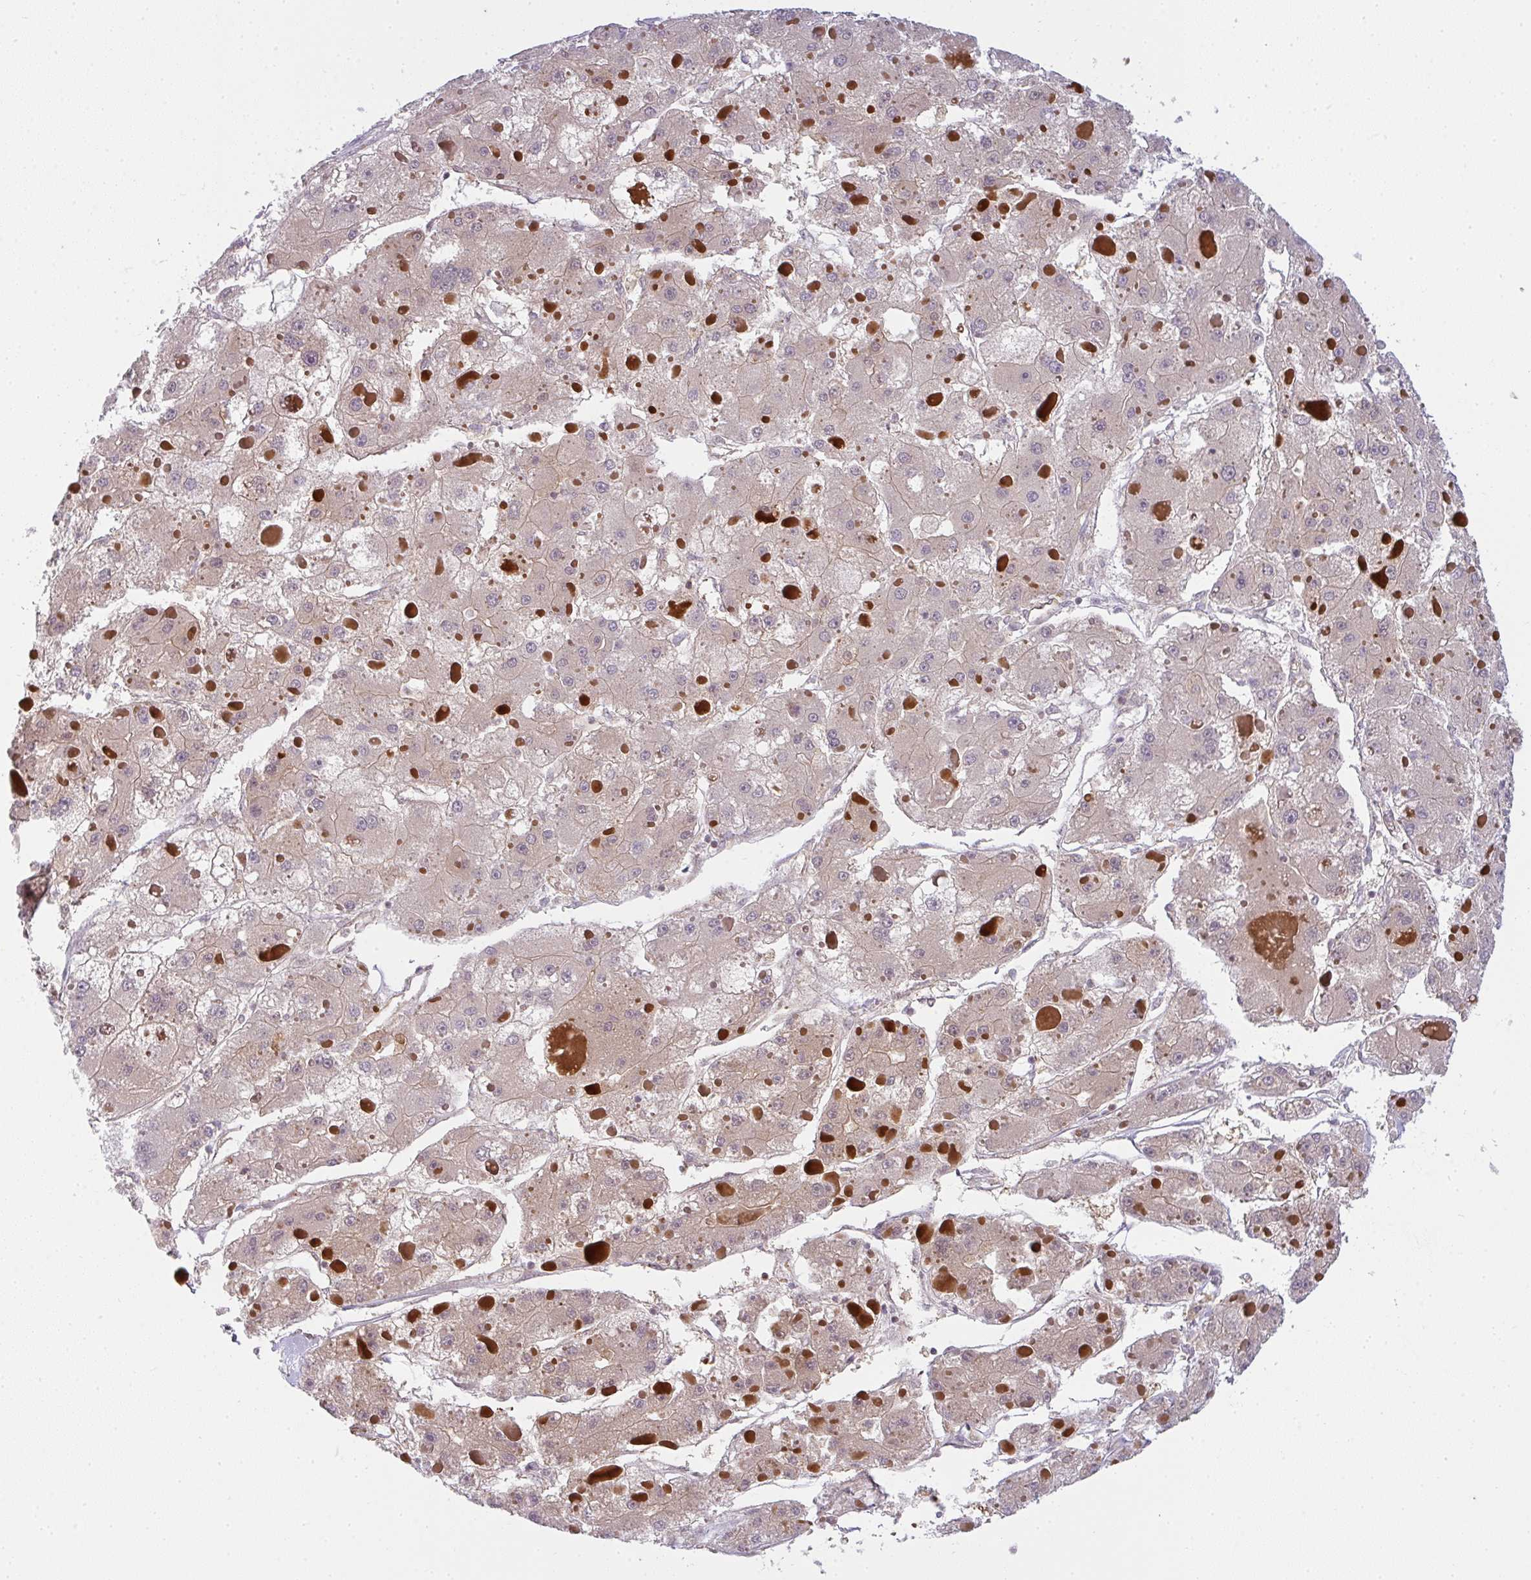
{"staining": {"intensity": "weak", "quantity": "25%-75%", "location": "cytoplasmic/membranous"}, "tissue": "liver cancer", "cell_type": "Tumor cells", "image_type": "cancer", "snomed": [{"axis": "morphology", "description": "Carcinoma, Hepatocellular, NOS"}, {"axis": "topography", "description": "Liver"}], "caption": "Weak cytoplasmic/membranous expression is identified in about 25%-75% of tumor cells in liver cancer. (Stains: DAB in brown, nuclei in blue, Microscopy: brightfield microscopy at high magnification).", "gene": "COX7B", "patient": {"sex": "female", "age": 73}}